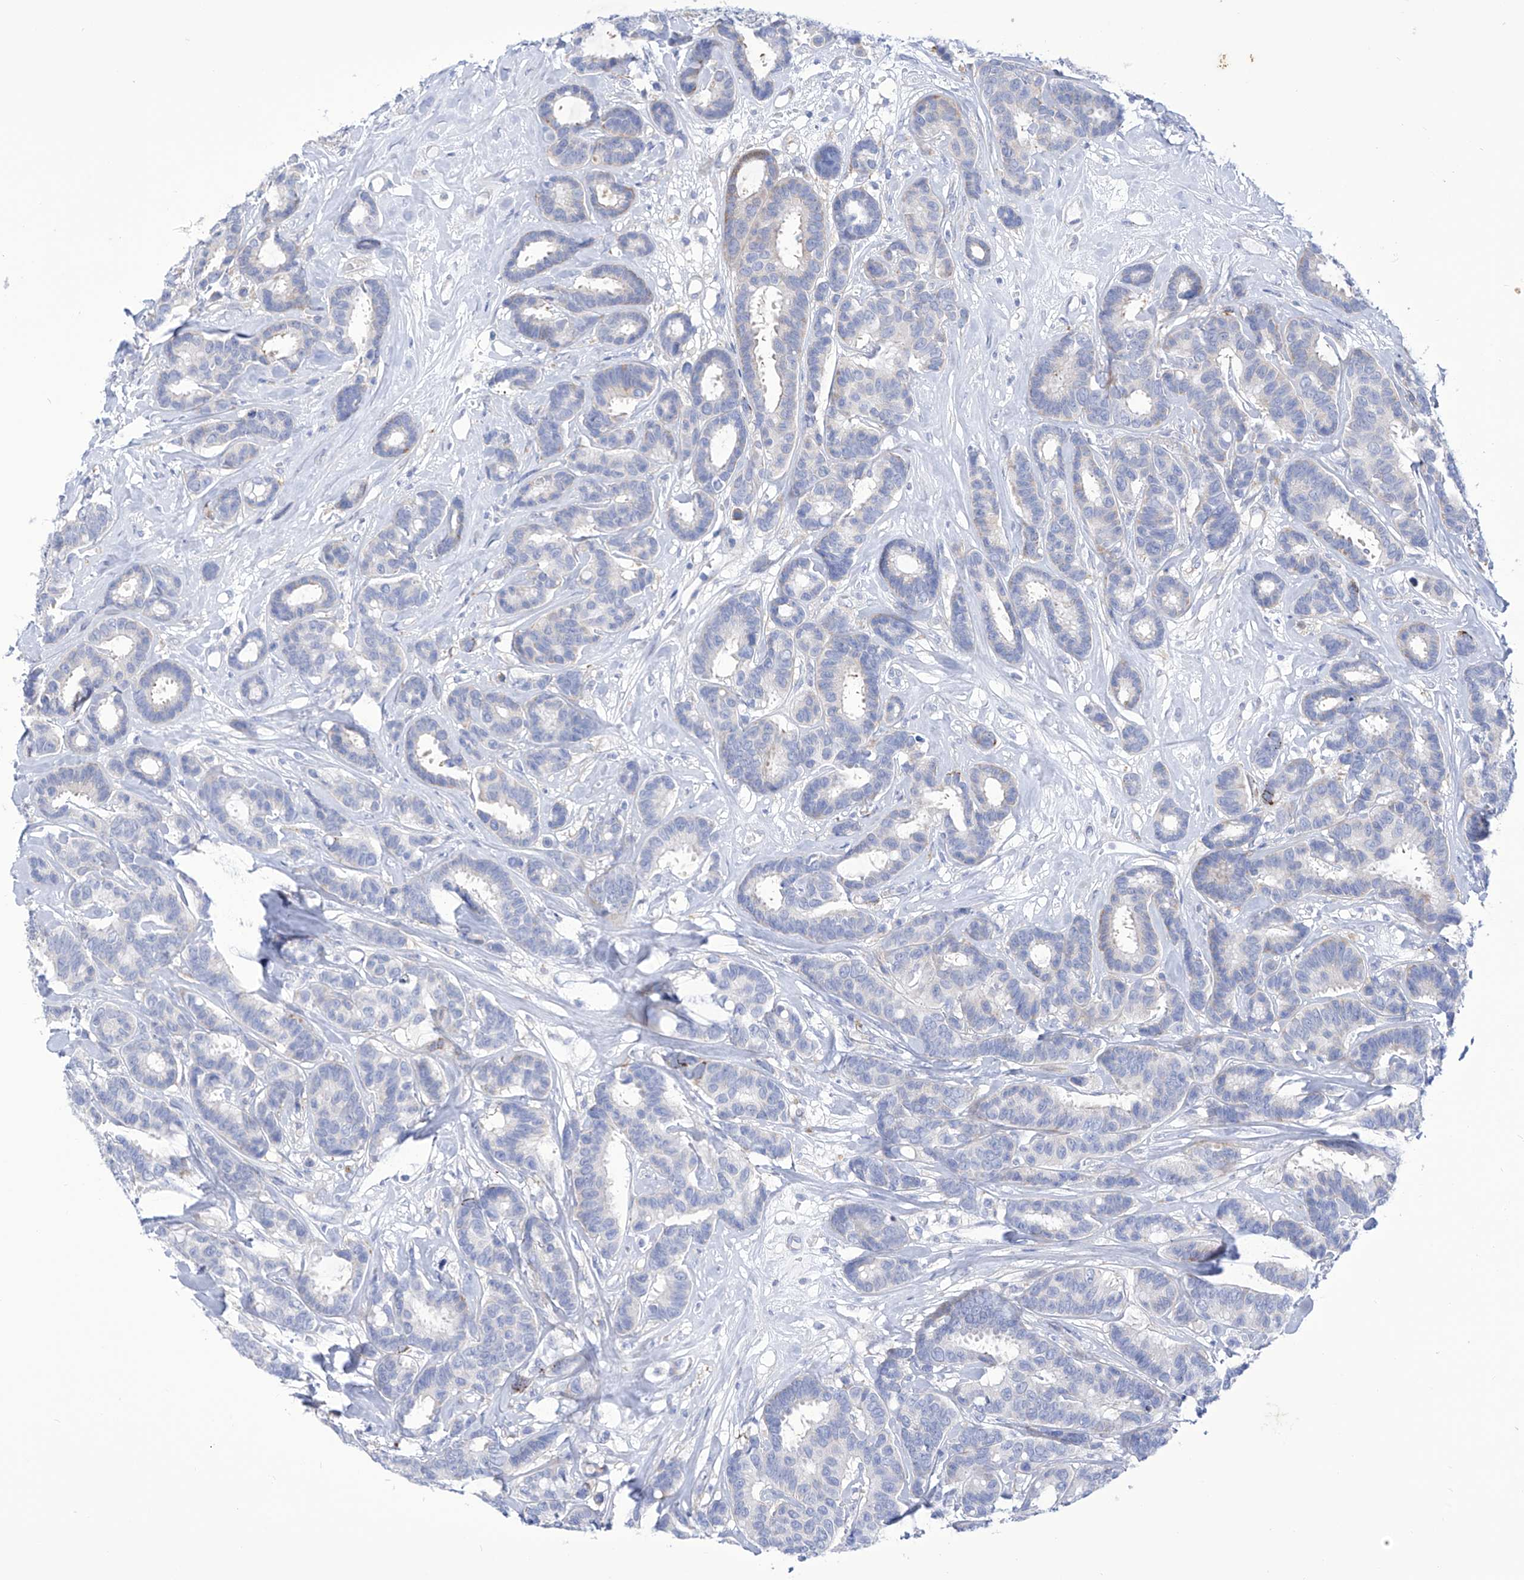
{"staining": {"intensity": "negative", "quantity": "none", "location": "none"}, "tissue": "breast cancer", "cell_type": "Tumor cells", "image_type": "cancer", "snomed": [{"axis": "morphology", "description": "Duct carcinoma"}, {"axis": "topography", "description": "Breast"}], "caption": "Human breast cancer (intraductal carcinoma) stained for a protein using IHC shows no positivity in tumor cells.", "gene": "C1orf87", "patient": {"sex": "female", "age": 87}}